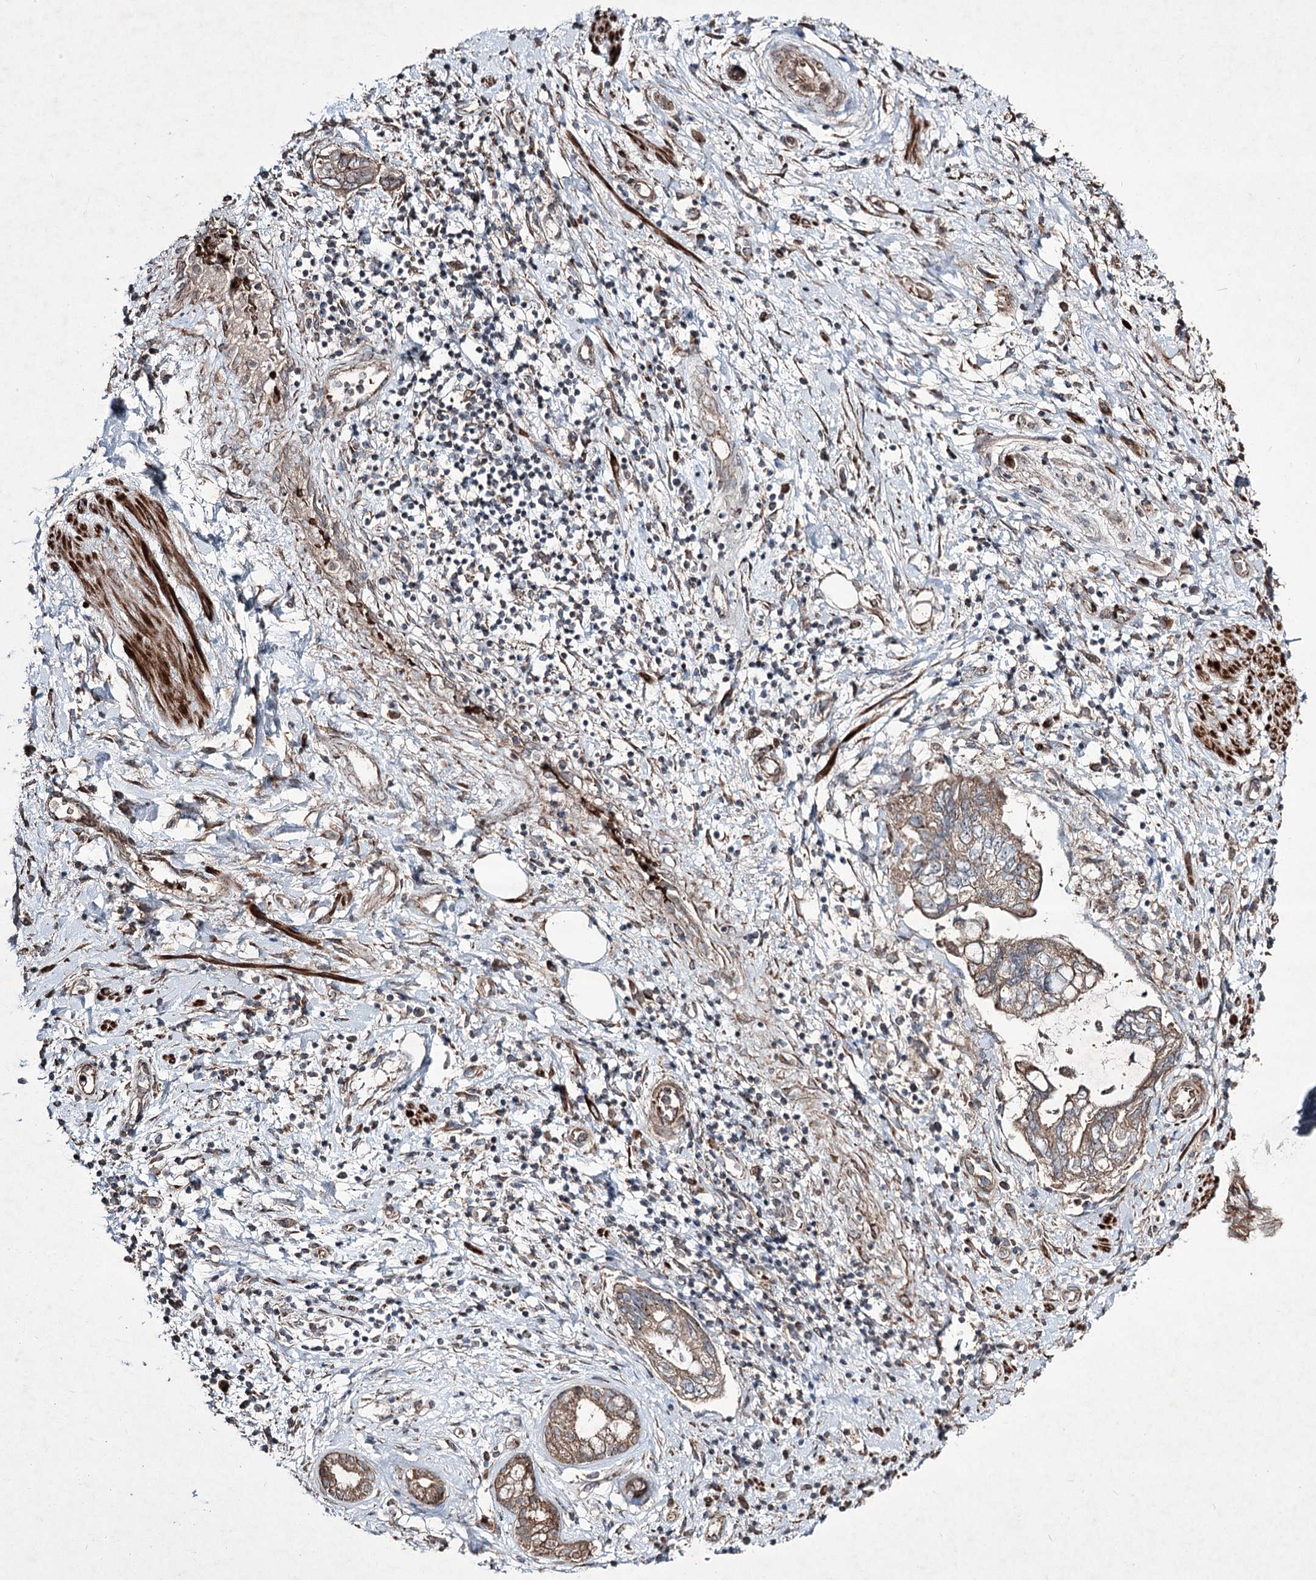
{"staining": {"intensity": "weak", "quantity": ">75%", "location": "cytoplasmic/membranous"}, "tissue": "pancreatic cancer", "cell_type": "Tumor cells", "image_type": "cancer", "snomed": [{"axis": "morphology", "description": "Adenocarcinoma, NOS"}, {"axis": "topography", "description": "Pancreas"}], "caption": "Protein staining exhibits weak cytoplasmic/membranous positivity in approximately >75% of tumor cells in pancreatic cancer (adenocarcinoma).", "gene": "SERINC5", "patient": {"sex": "female", "age": 73}}